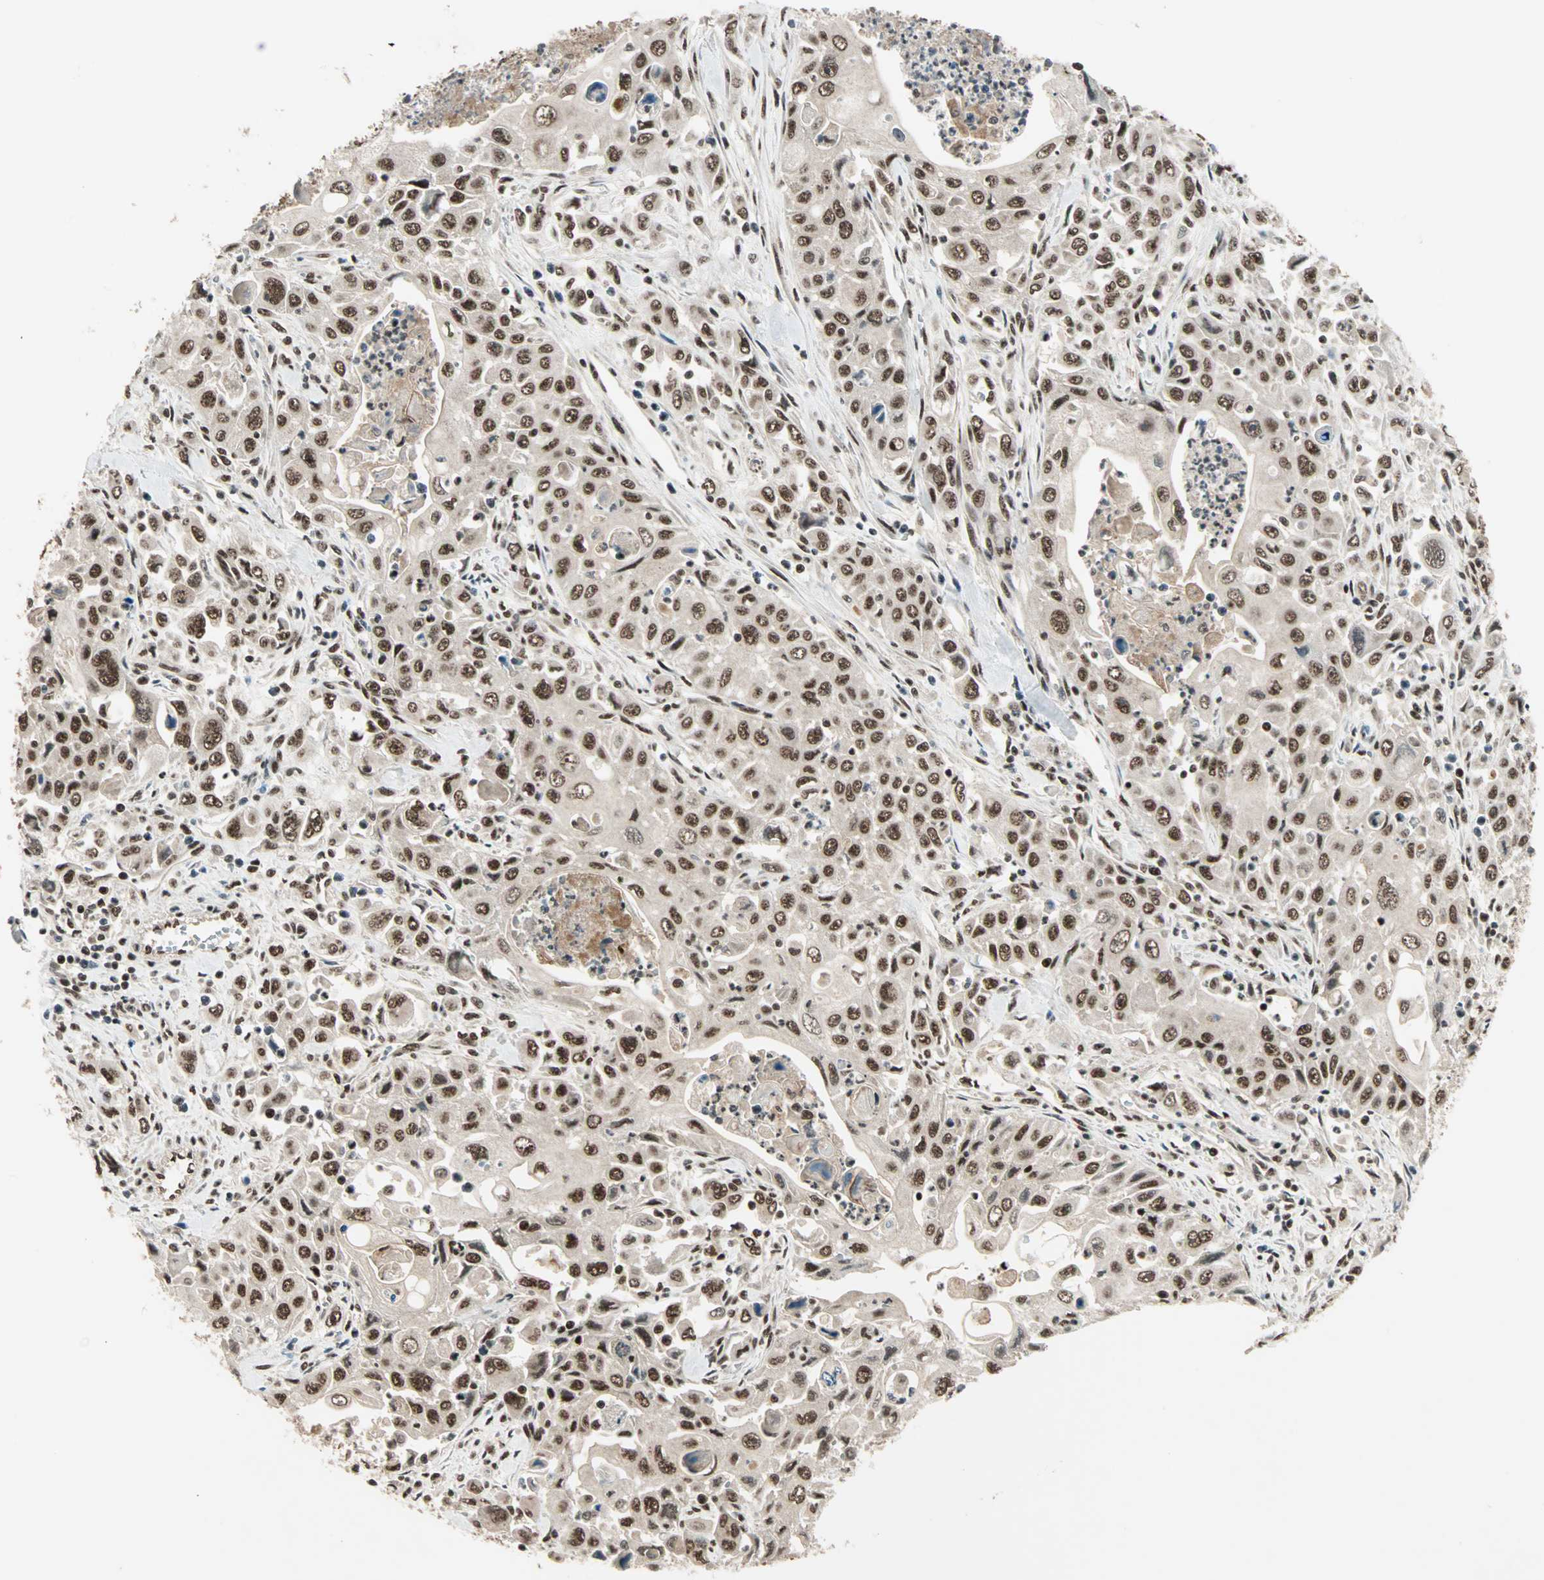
{"staining": {"intensity": "strong", "quantity": ">75%", "location": "nuclear"}, "tissue": "pancreatic cancer", "cell_type": "Tumor cells", "image_type": "cancer", "snomed": [{"axis": "morphology", "description": "Adenocarcinoma, NOS"}, {"axis": "topography", "description": "Pancreas"}], "caption": "Strong nuclear positivity for a protein is identified in about >75% of tumor cells of pancreatic adenocarcinoma using immunohistochemistry.", "gene": "ZNF44", "patient": {"sex": "male", "age": 70}}